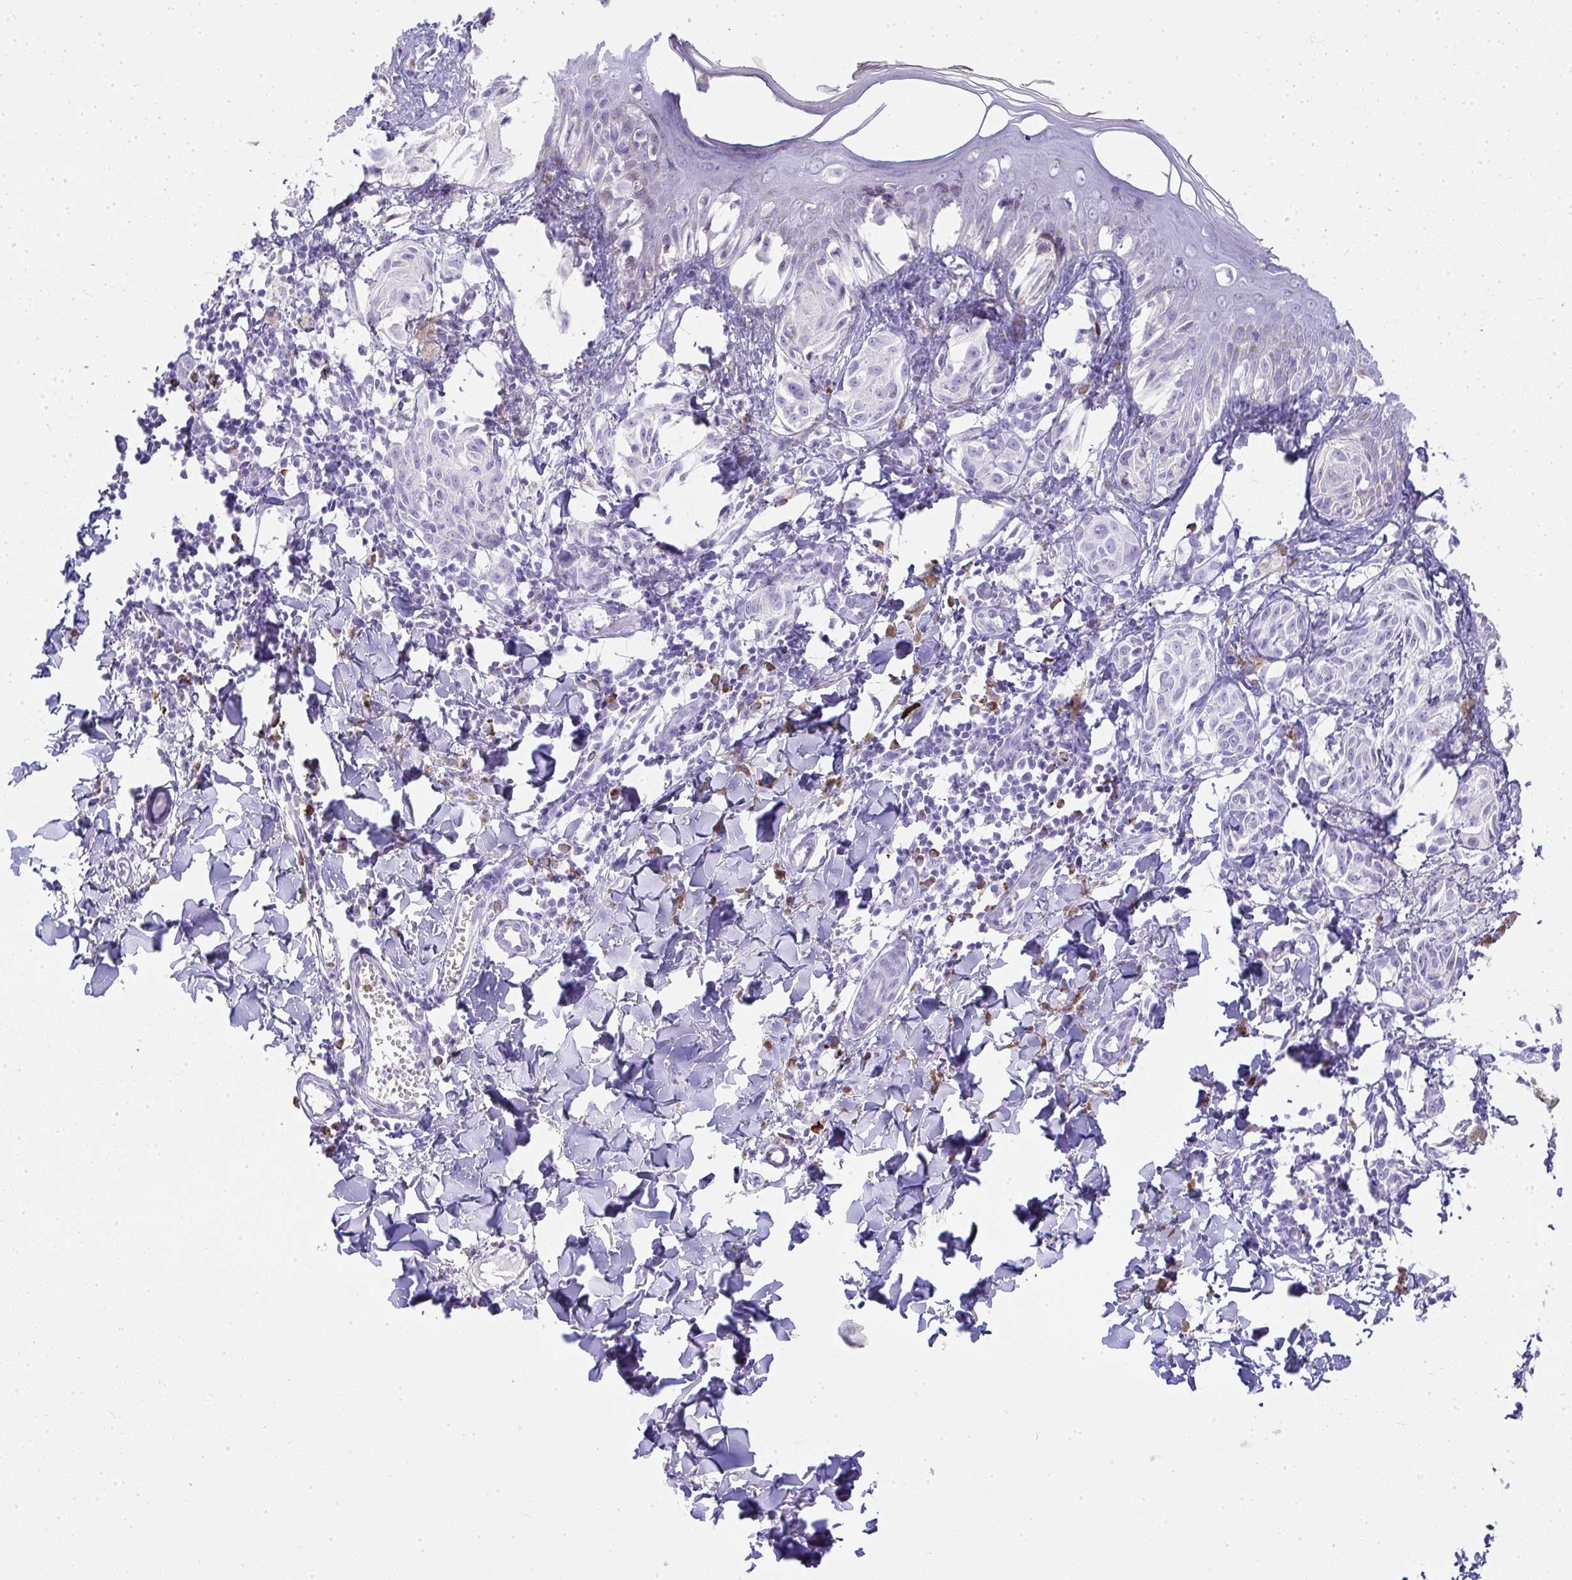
{"staining": {"intensity": "negative", "quantity": "none", "location": "none"}, "tissue": "melanoma", "cell_type": "Tumor cells", "image_type": "cancer", "snomed": [{"axis": "morphology", "description": "Malignant melanoma, NOS"}, {"axis": "topography", "description": "Skin"}], "caption": "Human malignant melanoma stained for a protein using IHC demonstrates no expression in tumor cells.", "gene": "CDADC1", "patient": {"sex": "female", "age": 38}}